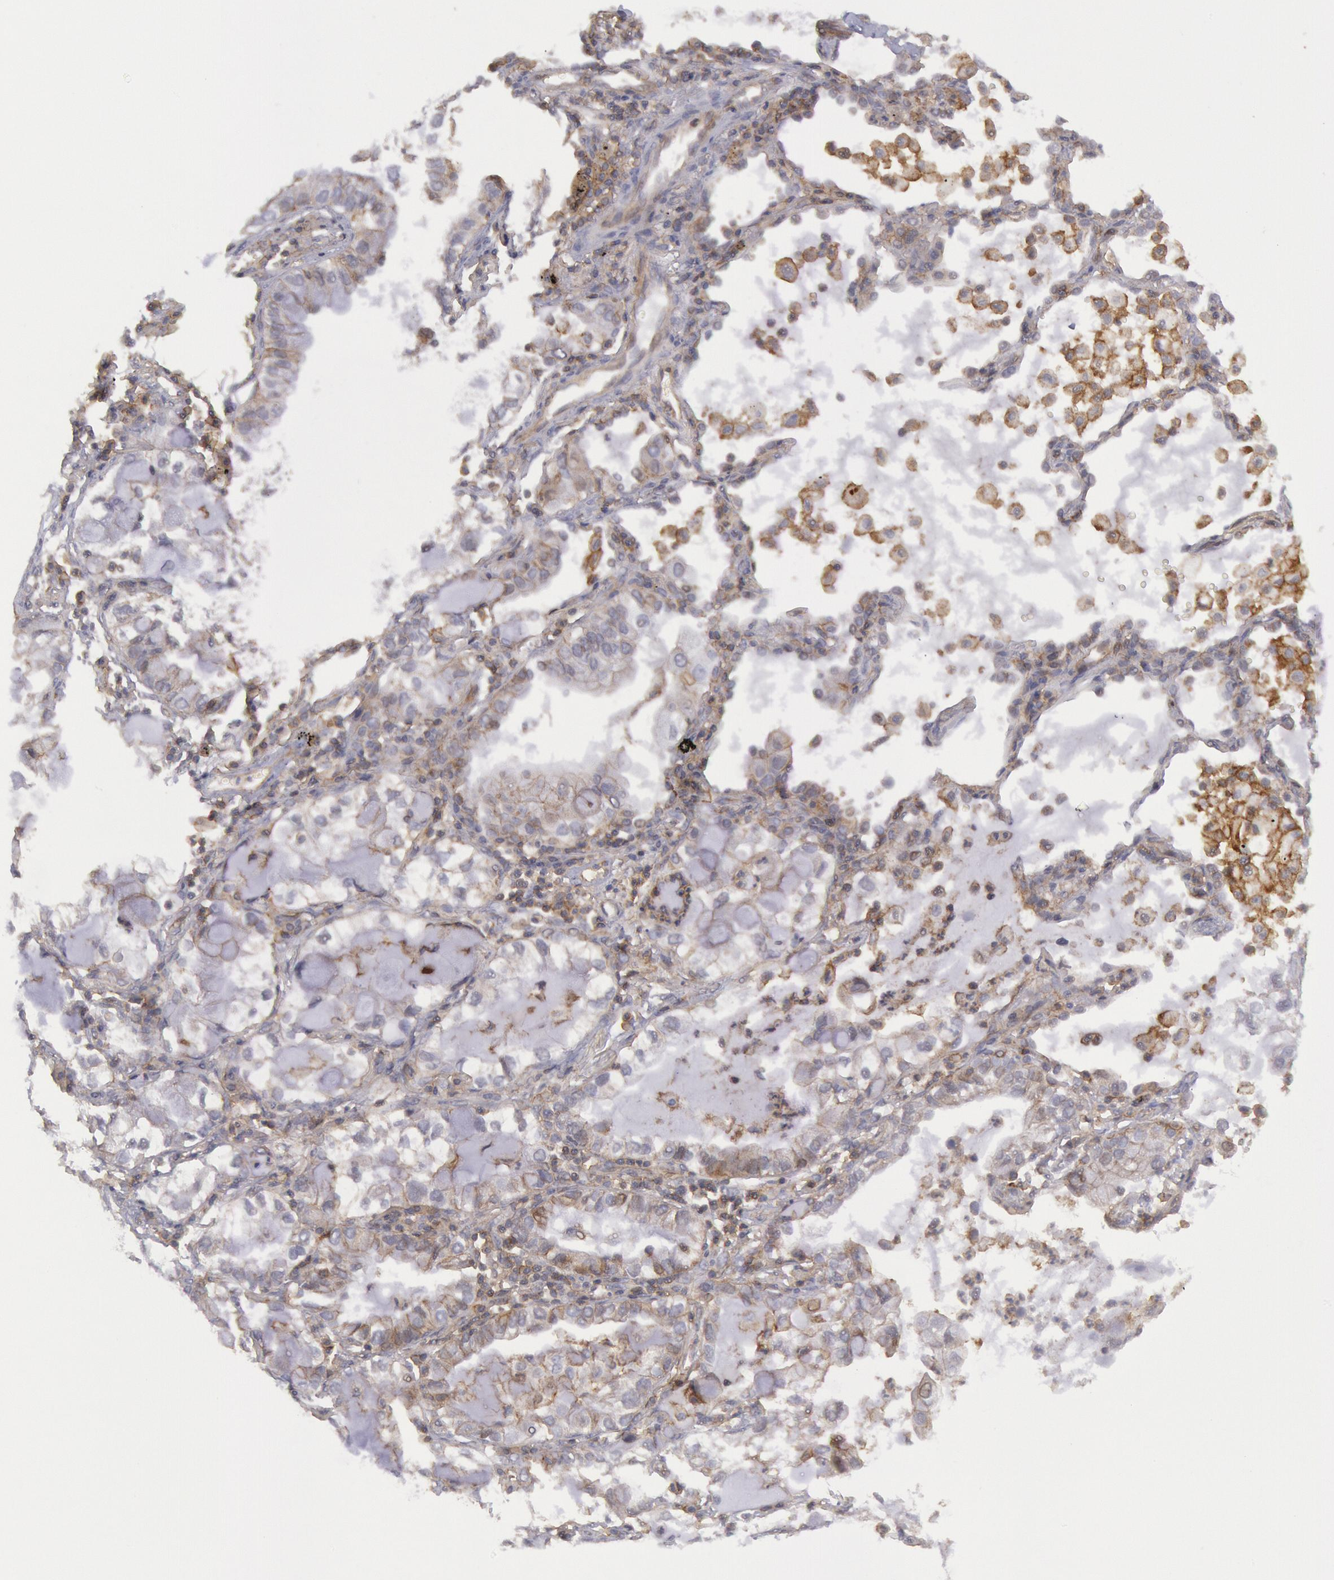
{"staining": {"intensity": "weak", "quantity": "<25%", "location": "cytoplasmic/membranous"}, "tissue": "lung cancer", "cell_type": "Tumor cells", "image_type": "cancer", "snomed": [{"axis": "morphology", "description": "Adenocarcinoma, NOS"}, {"axis": "topography", "description": "Lung"}], "caption": "Tumor cells show no significant expression in adenocarcinoma (lung).", "gene": "STX4", "patient": {"sex": "female", "age": 50}}